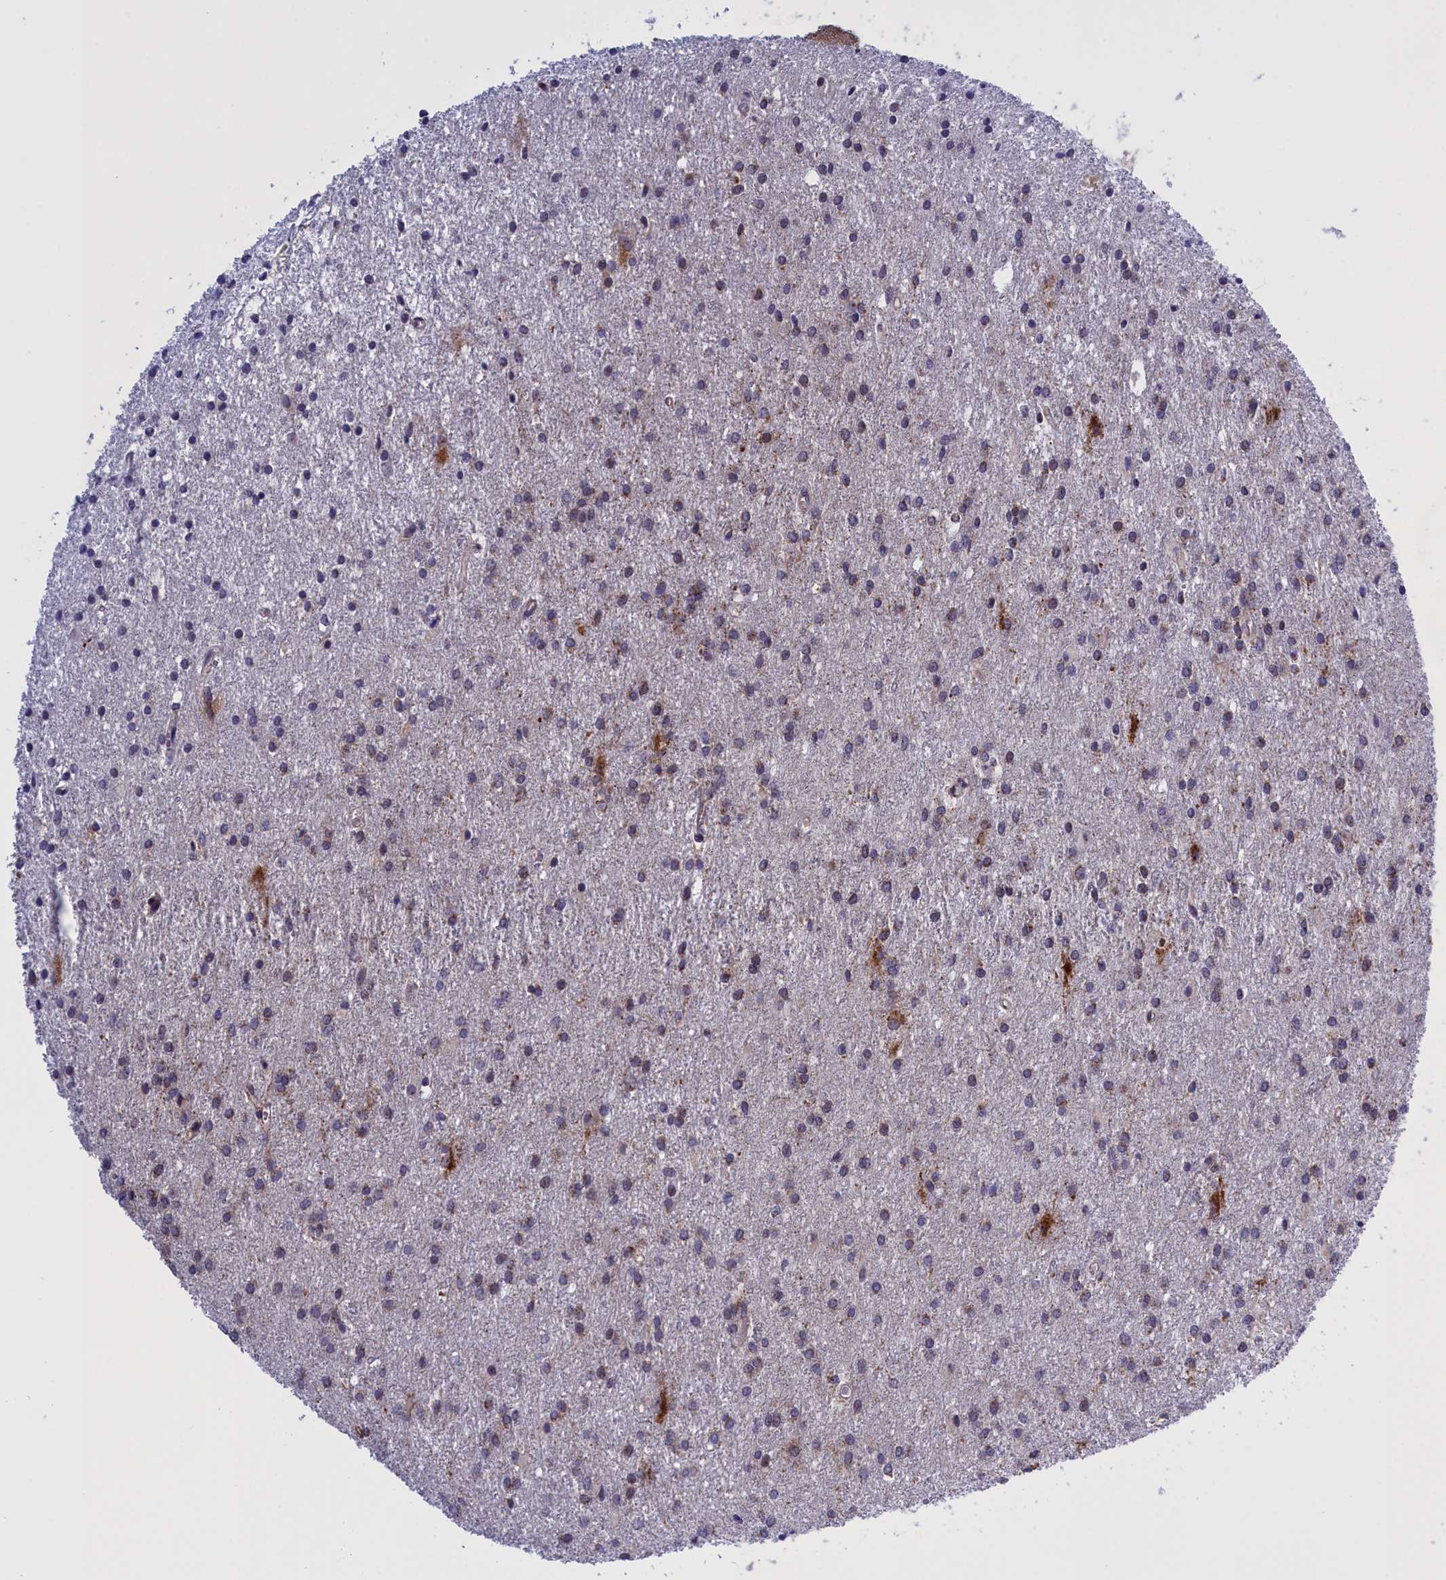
{"staining": {"intensity": "weak", "quantity": "<25%", "location": "cytoplasmic/membranous"}, "tissue": "glioma", "cell_type": "Tumor cells", "image_type": "cancer", "snomed": [{"axis": "morphology", "description": "Glioma, malignant, High grade"}, {"axis": "topography", "description": "Brain"}], "caption": "Immunohistochemical staining of human glioma displays no significant positivity in tumor cells.", "gene": "MPND", "patient": {"sex": "female", "age": 50}}